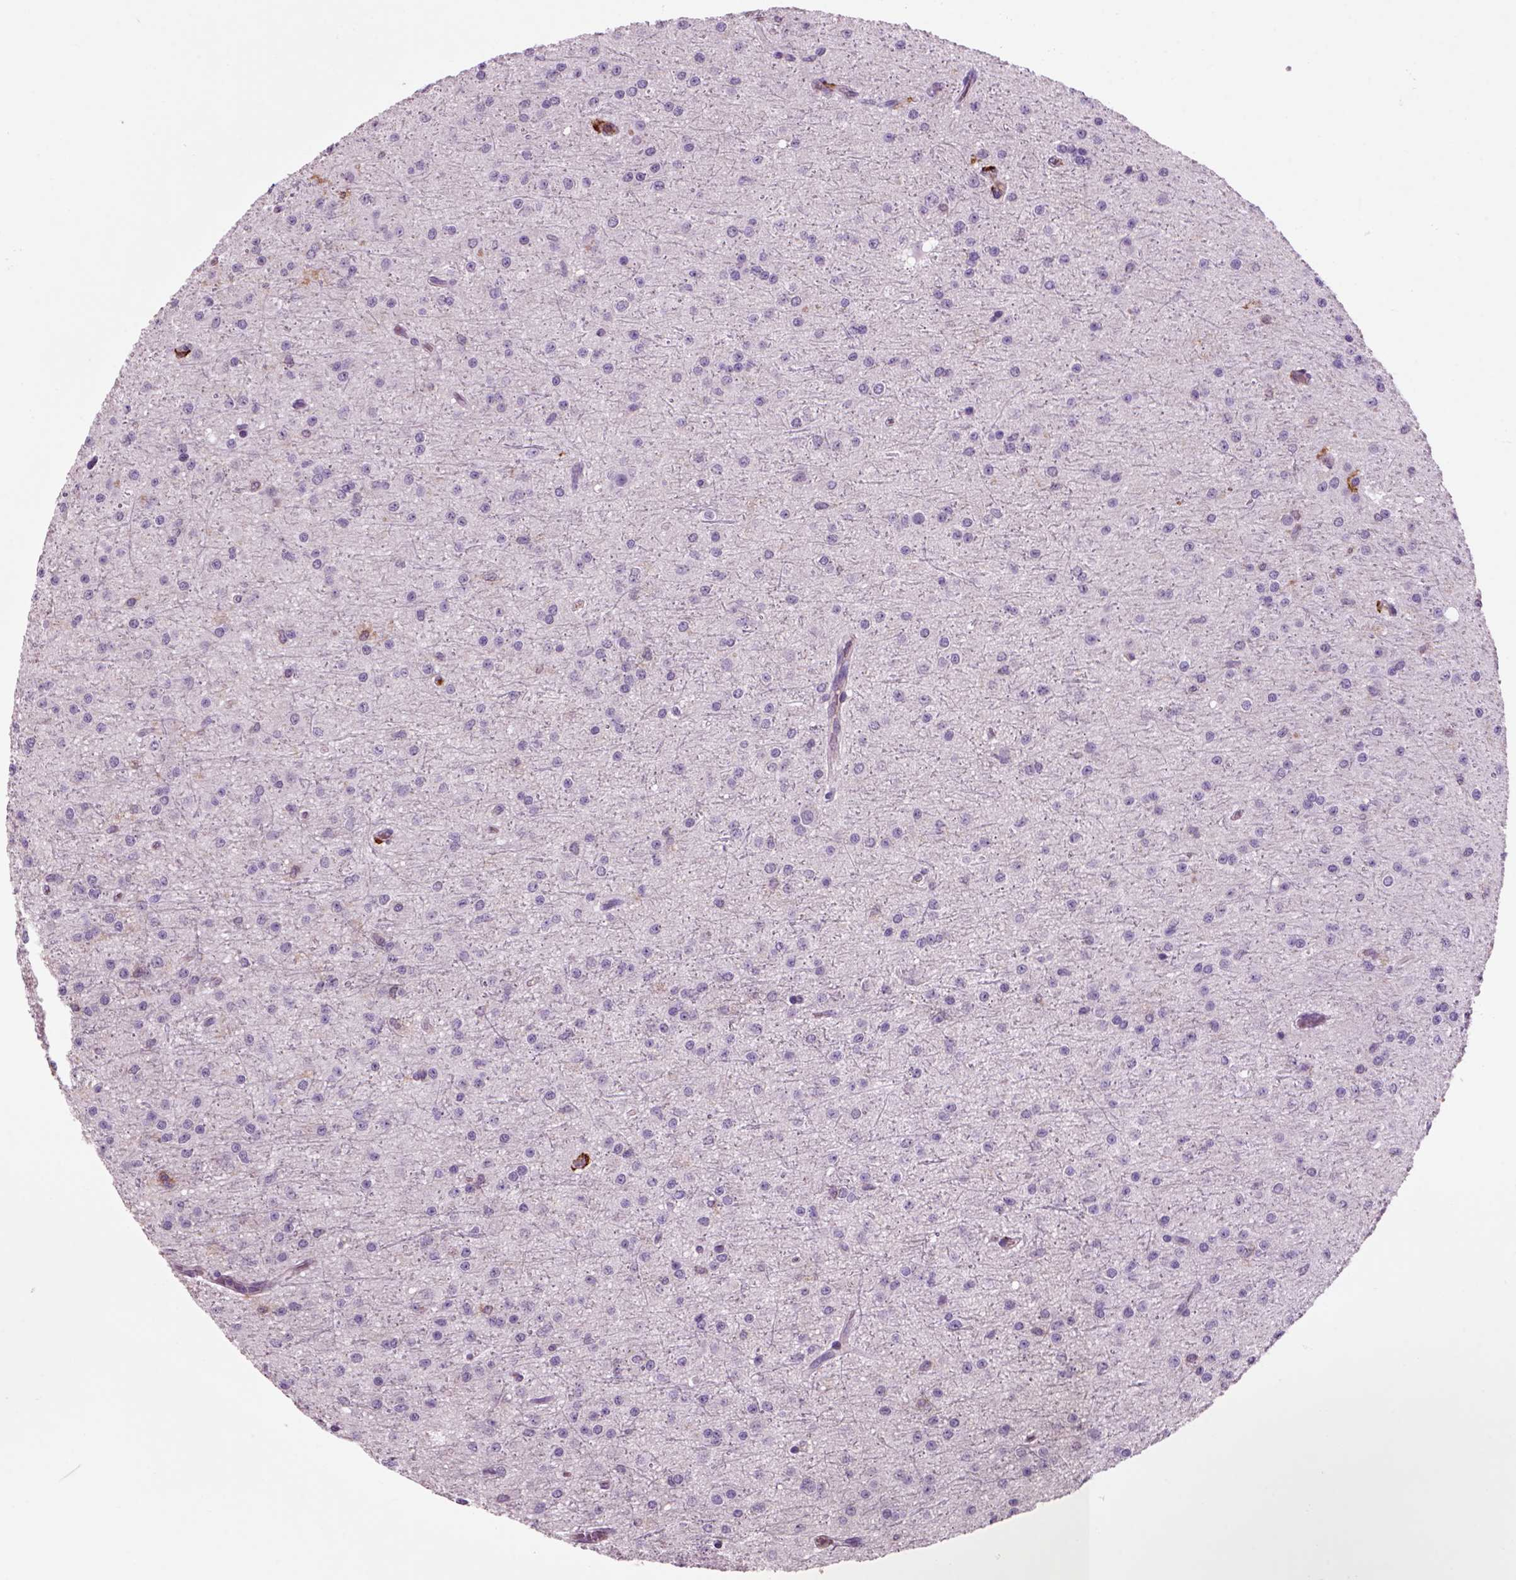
{"staining": {"intensity": "negative", "quantity": "none", "location": "none"}, "tissue": "glioma", "cell_type": "Tumor cells", "image_type": "cancer", "snomed": [{"axis": "morphology", "description": "Glioma, malignant, Low grade"}, {"axis": "topography", "description": "Brain"}], "caption": "IHC micrograph of human malignant glioma (low-grade) stained for a protein (brown), which shows no staining in tumor cells.", "gene": "CD14", "patient": {"sex": "male", "age": 27}}